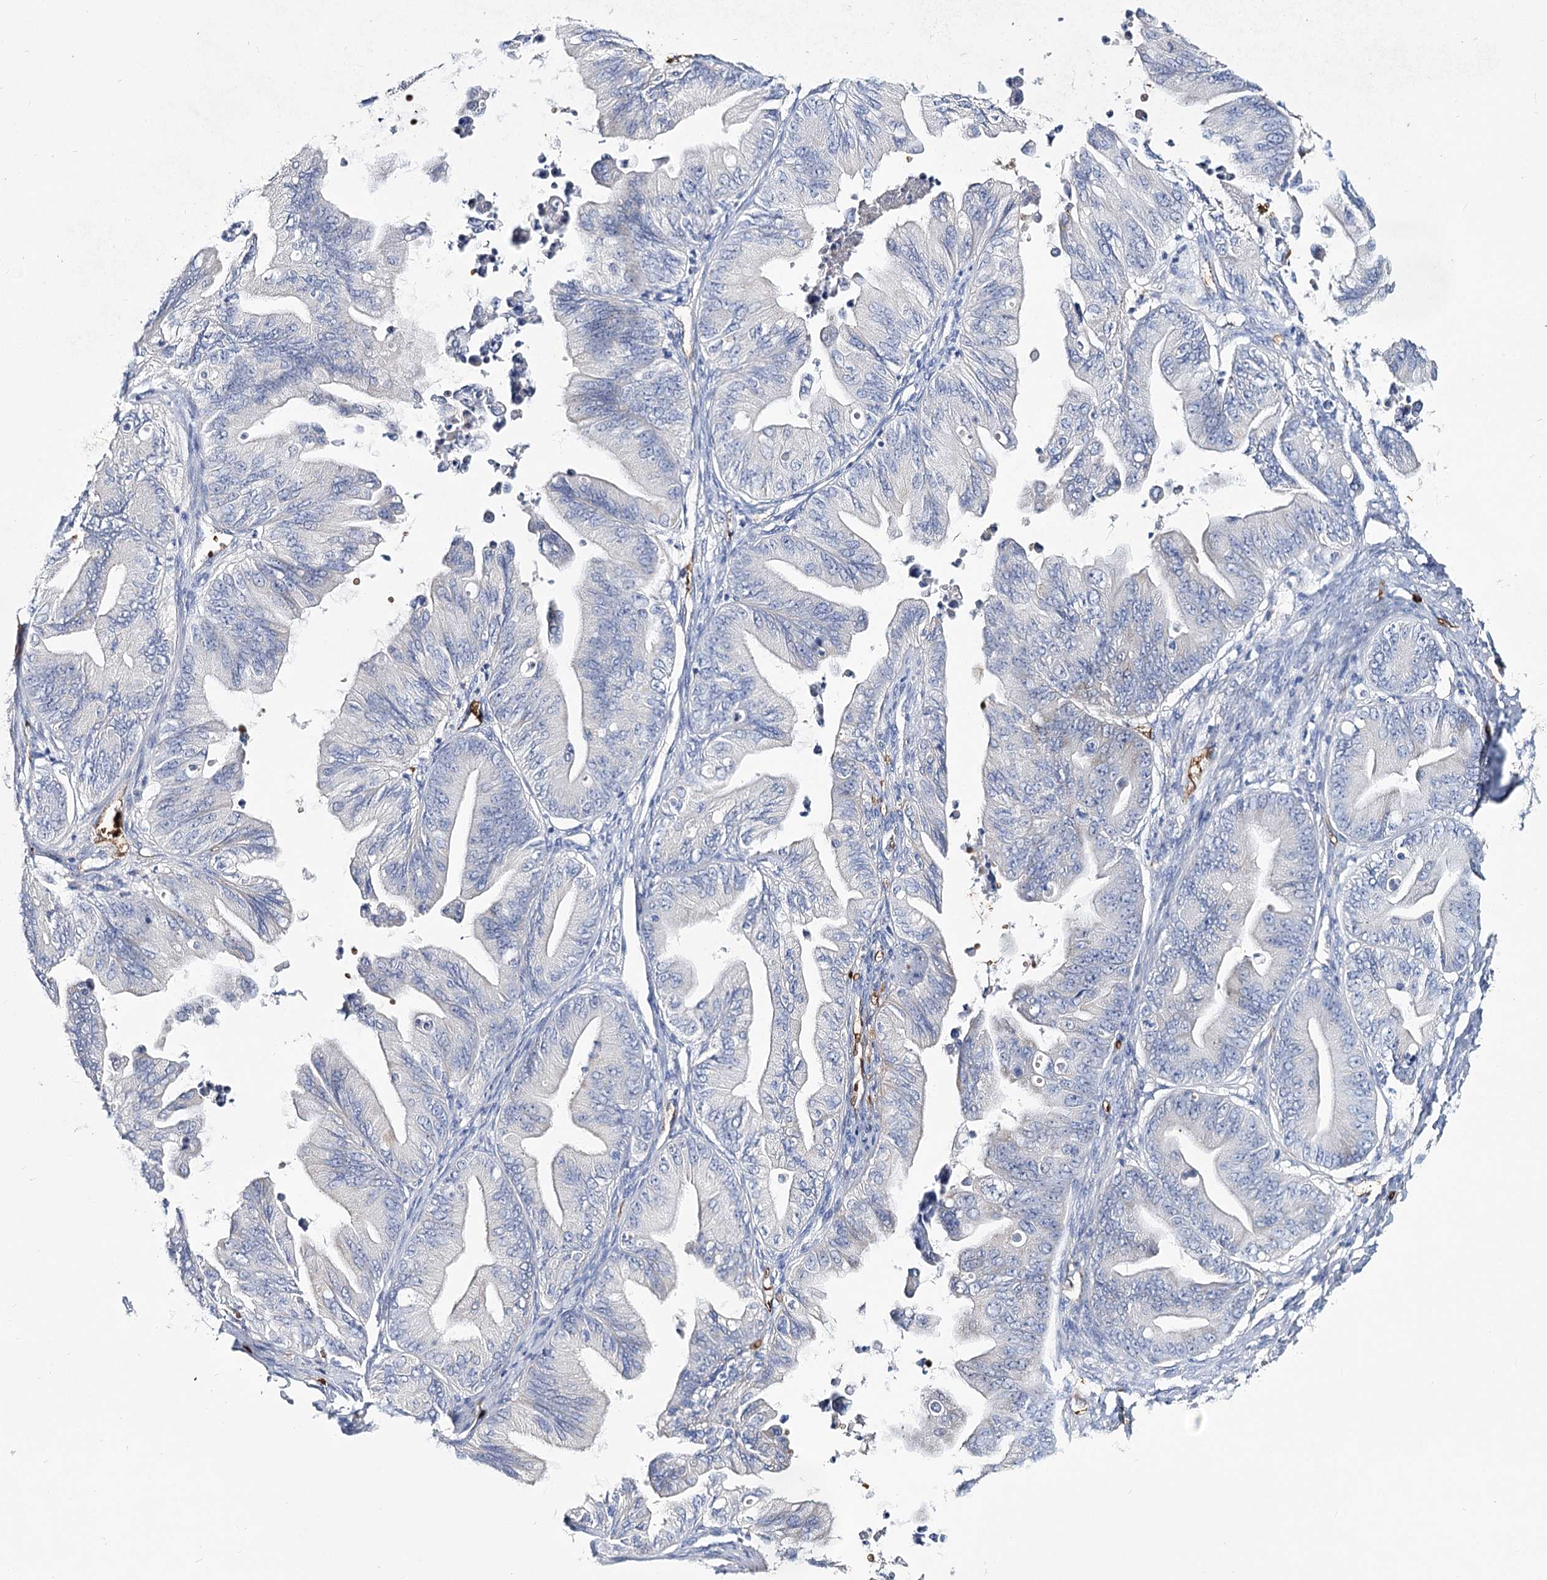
{"staining": {"intensity": "negative", "quantity": "none", "location": "none"}, "tissue": "ovarian cancer", "cell_type": "Tumor cells", "image_type": "cancer", "snomed": [{"axis": "morphology", "description": "Cystadenocarcinoma, mucinous, NOS"}, {"axis": "topography", "description": "Ovary"}], "caption": "This is a histopathology image of immunohistochemistry (IHC) staining of ovarian mucinous cystadenocarcinoma, which shows no expression in tumor cells.", "gene": "GBF1", "patient": {"sex": "female", "age": 71}}